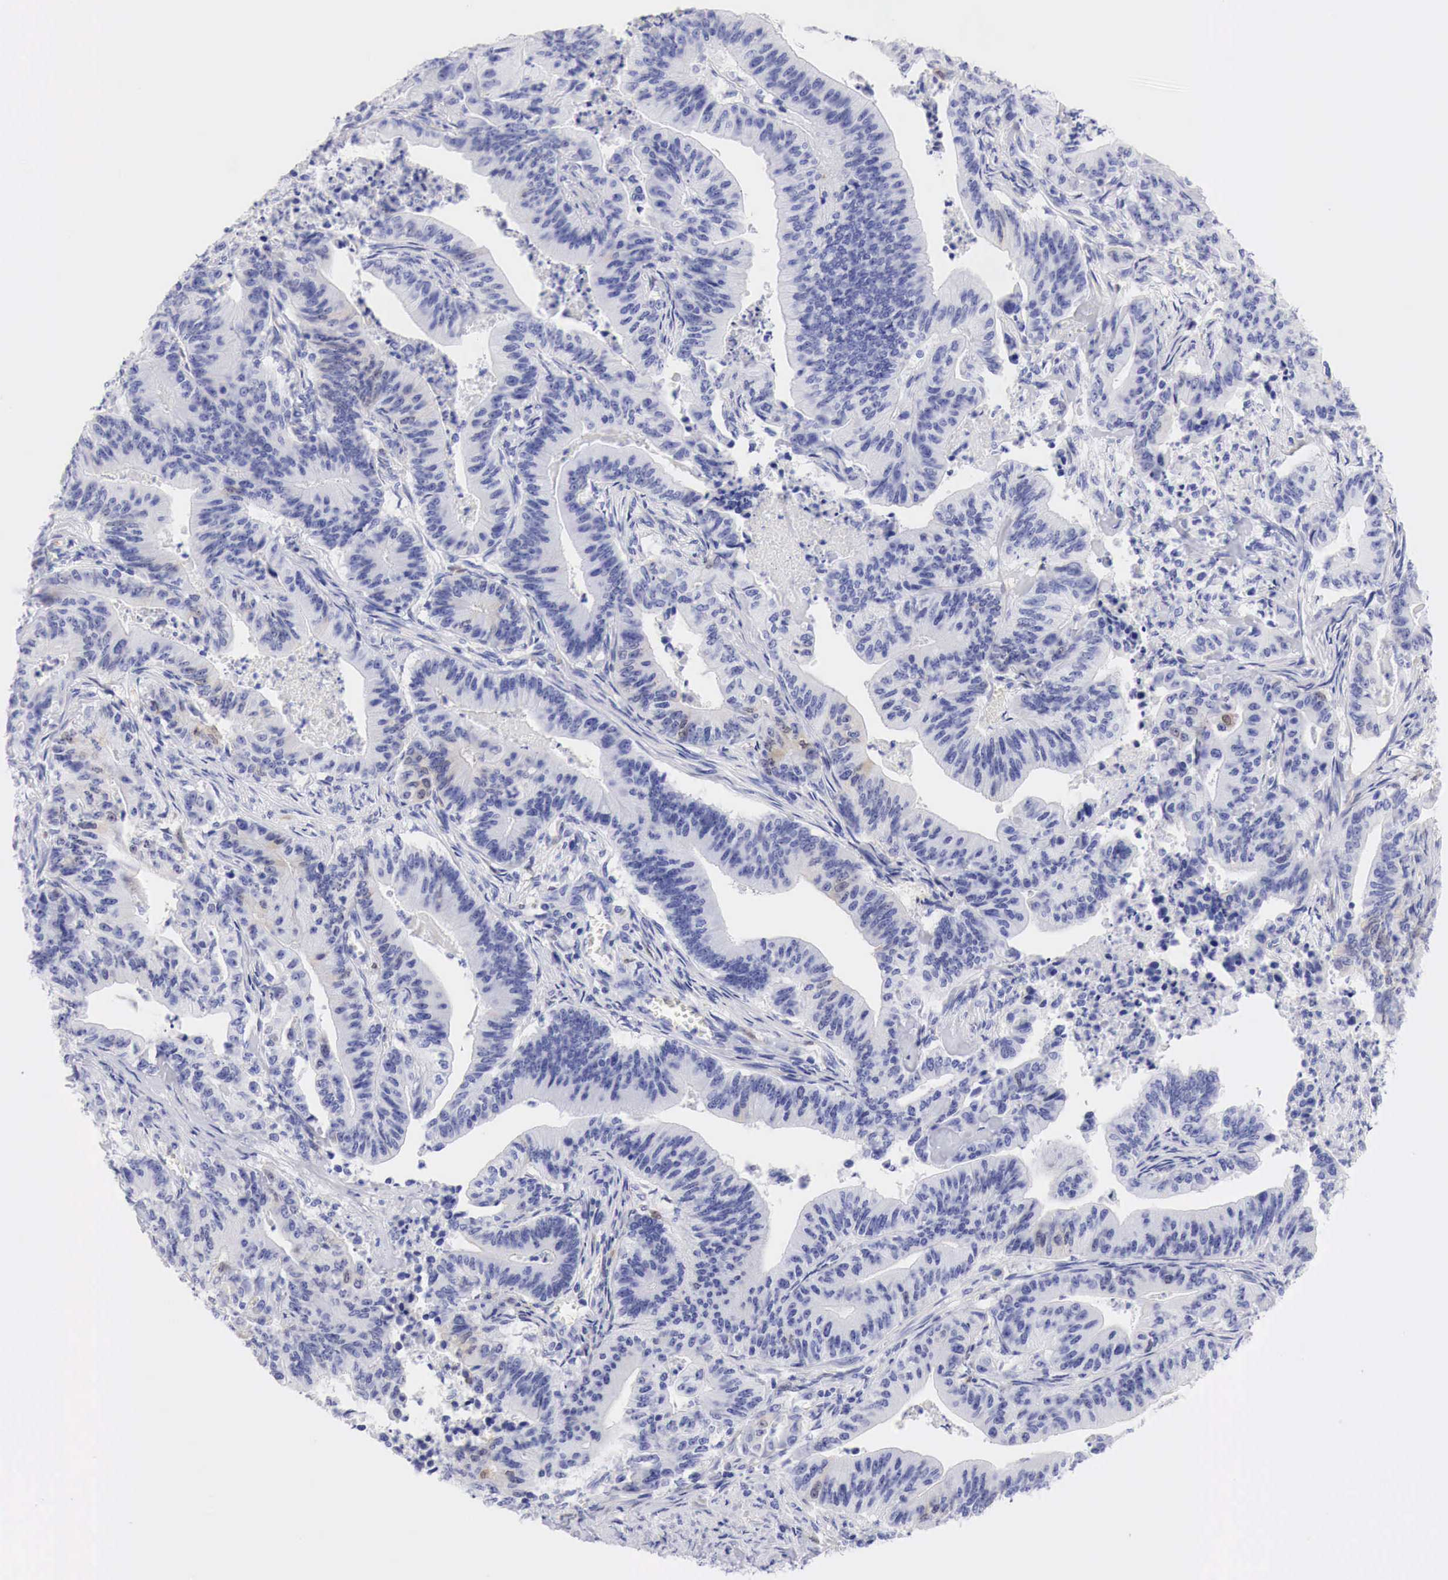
{"staining": {"intensity": "moderate", "quantity": "<25%", "location": "cytoplasmic/membranous,nuclear"}, "tissue": "stomach cancer", "cell_type": "Tumor cells", "image_type": "cancer", "snomed": [{"axis": "morphology", "description": "Adenocarcinoma, NOS"}, {"axis": "topography", "description": "Stomach, lower"}], "caption": "A photomicrograph showing moderate cytoplasmic/membranous and nuclear staining in approximately <25% of tumor cells in stomach cancer, as visualized by brown immunohistochemical staining.", "gene": "CDKN2A", "patient": {"sex": "female", "age": 86}}